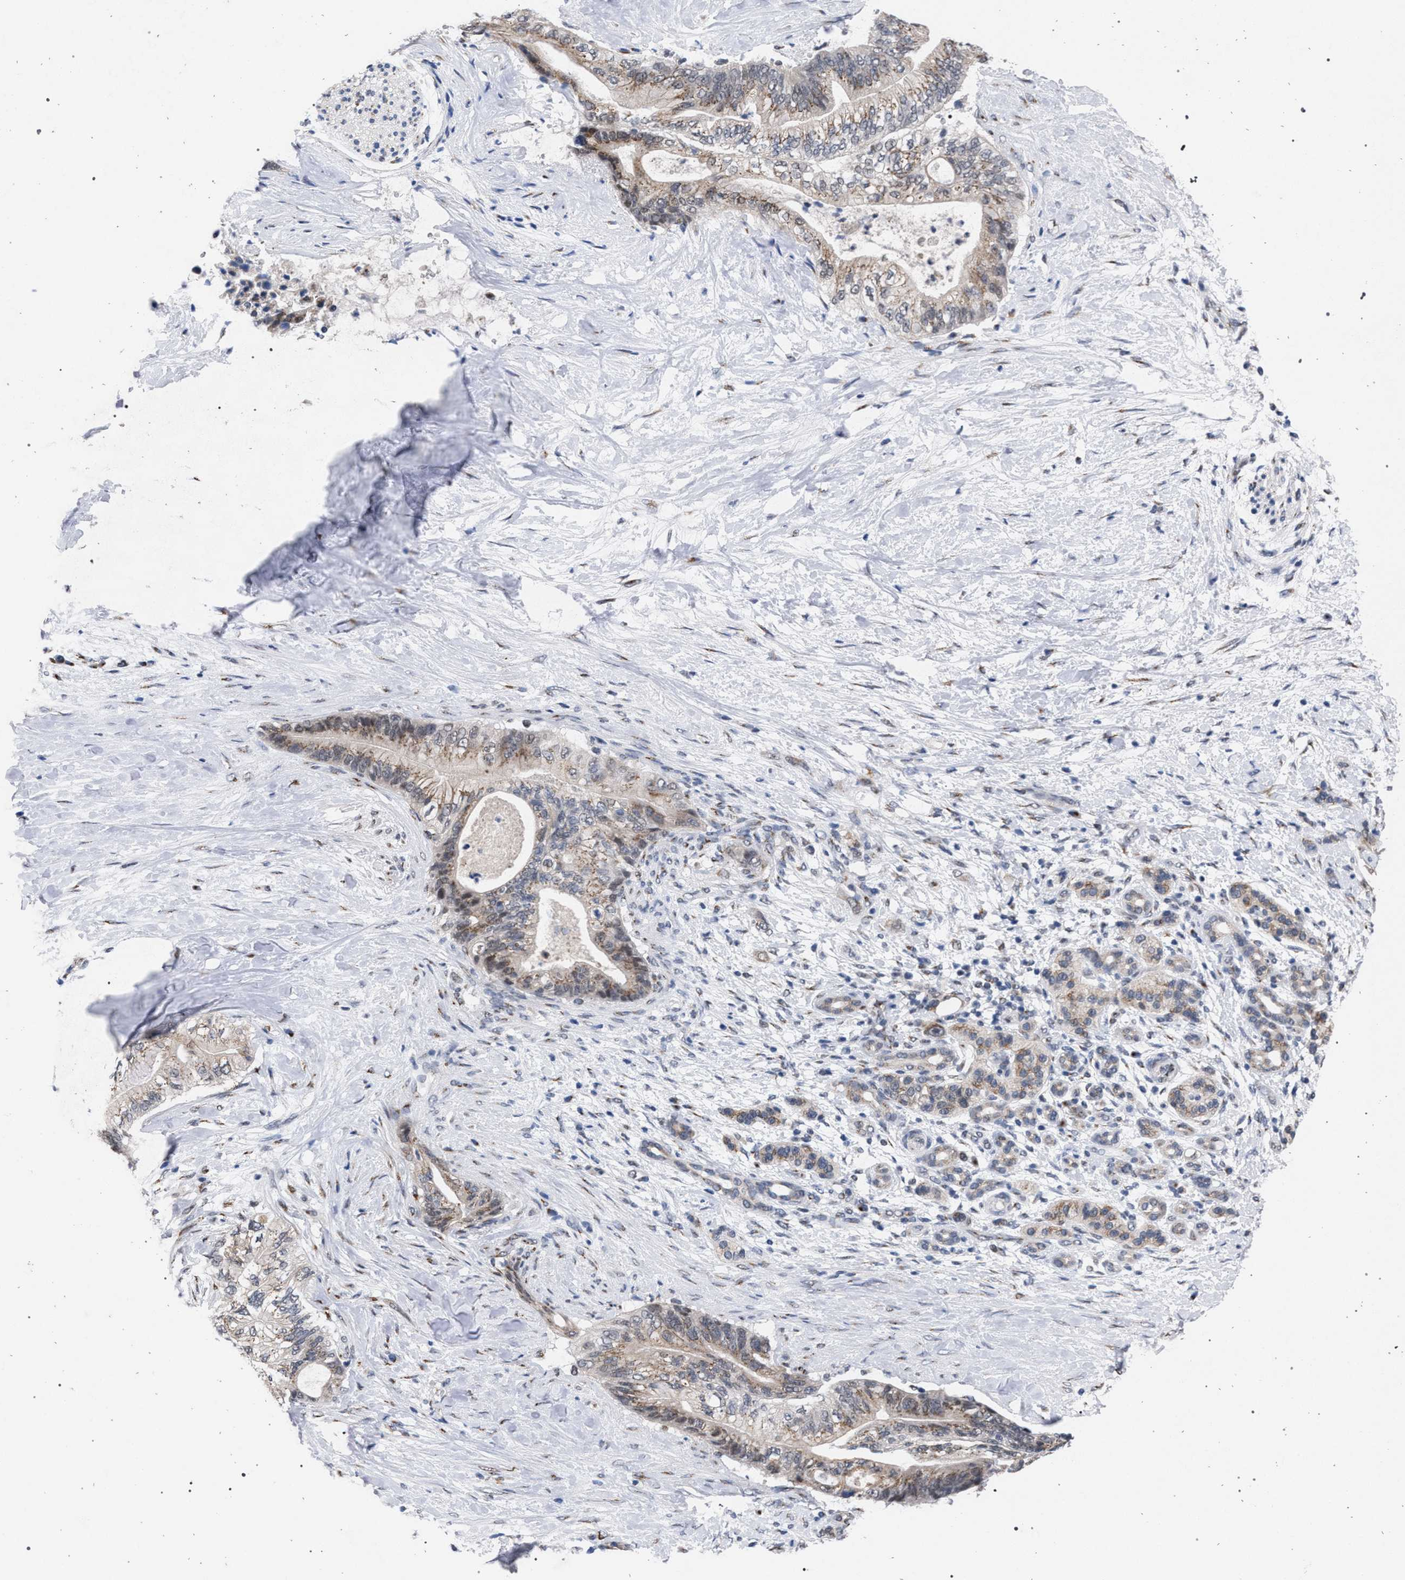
{"staining": {"intensity": "weak", "quantity": ">75%", "location": "cytoplasmic/membranous"}, "tissue": "pancreatic cancer", "cell_type": "Tumor cells", "image_type": "cancer", "snomed": [{"axis": "morphology", "description": "Adenocarcinoma, NOS"}, {"axis": "topography", "description": "Pancreas"}], "caption": "Immunohistochemical staining of adenocarcinoma (pancreatic) reveals low levels of weak cytoplasmic/membranous protein staining in about >75% of tumor cells.", "gene": "GOLGA2", "patient": {"sex": "male", "age": 59}}